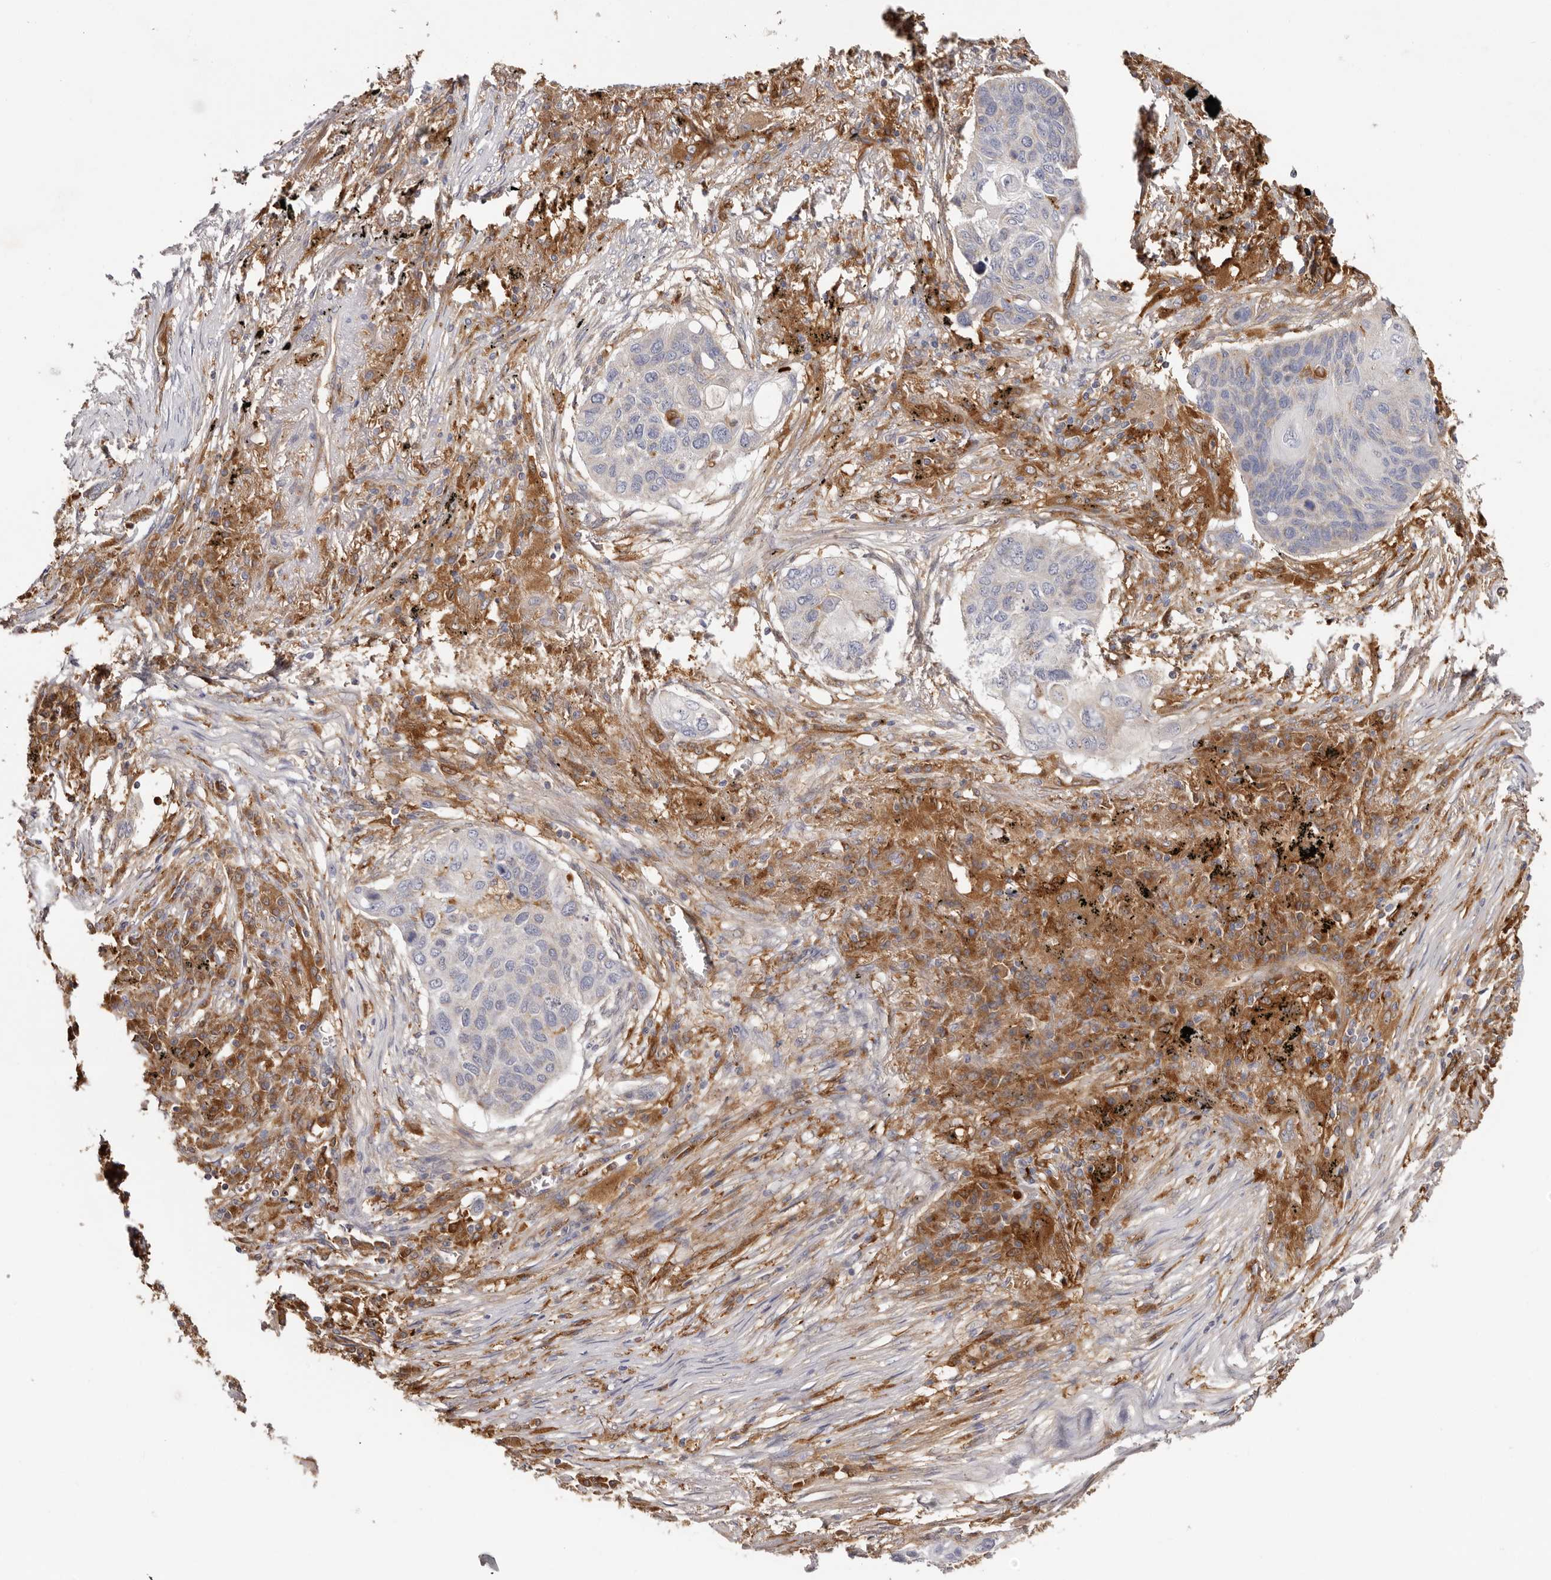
{"staining": {"intensity": "negative", "quantity": "none", "location": "none"}, "tissue": "lung cancer", "cell_type": "Tumor cells", "image_type": "cancer", "snomed": [{"axis": "morphology", "description": "Squamous cell carcinoma, NOS"}, {"axis": "topography", "description": "Lung"}], "caption": "Lung cancer (squamous cell carcinoma) was stained to show a protein in brown. There is no significant positivity in tumor cells.", "gene": "LAP3", "patient": {"sex": "female", "age": 63}}